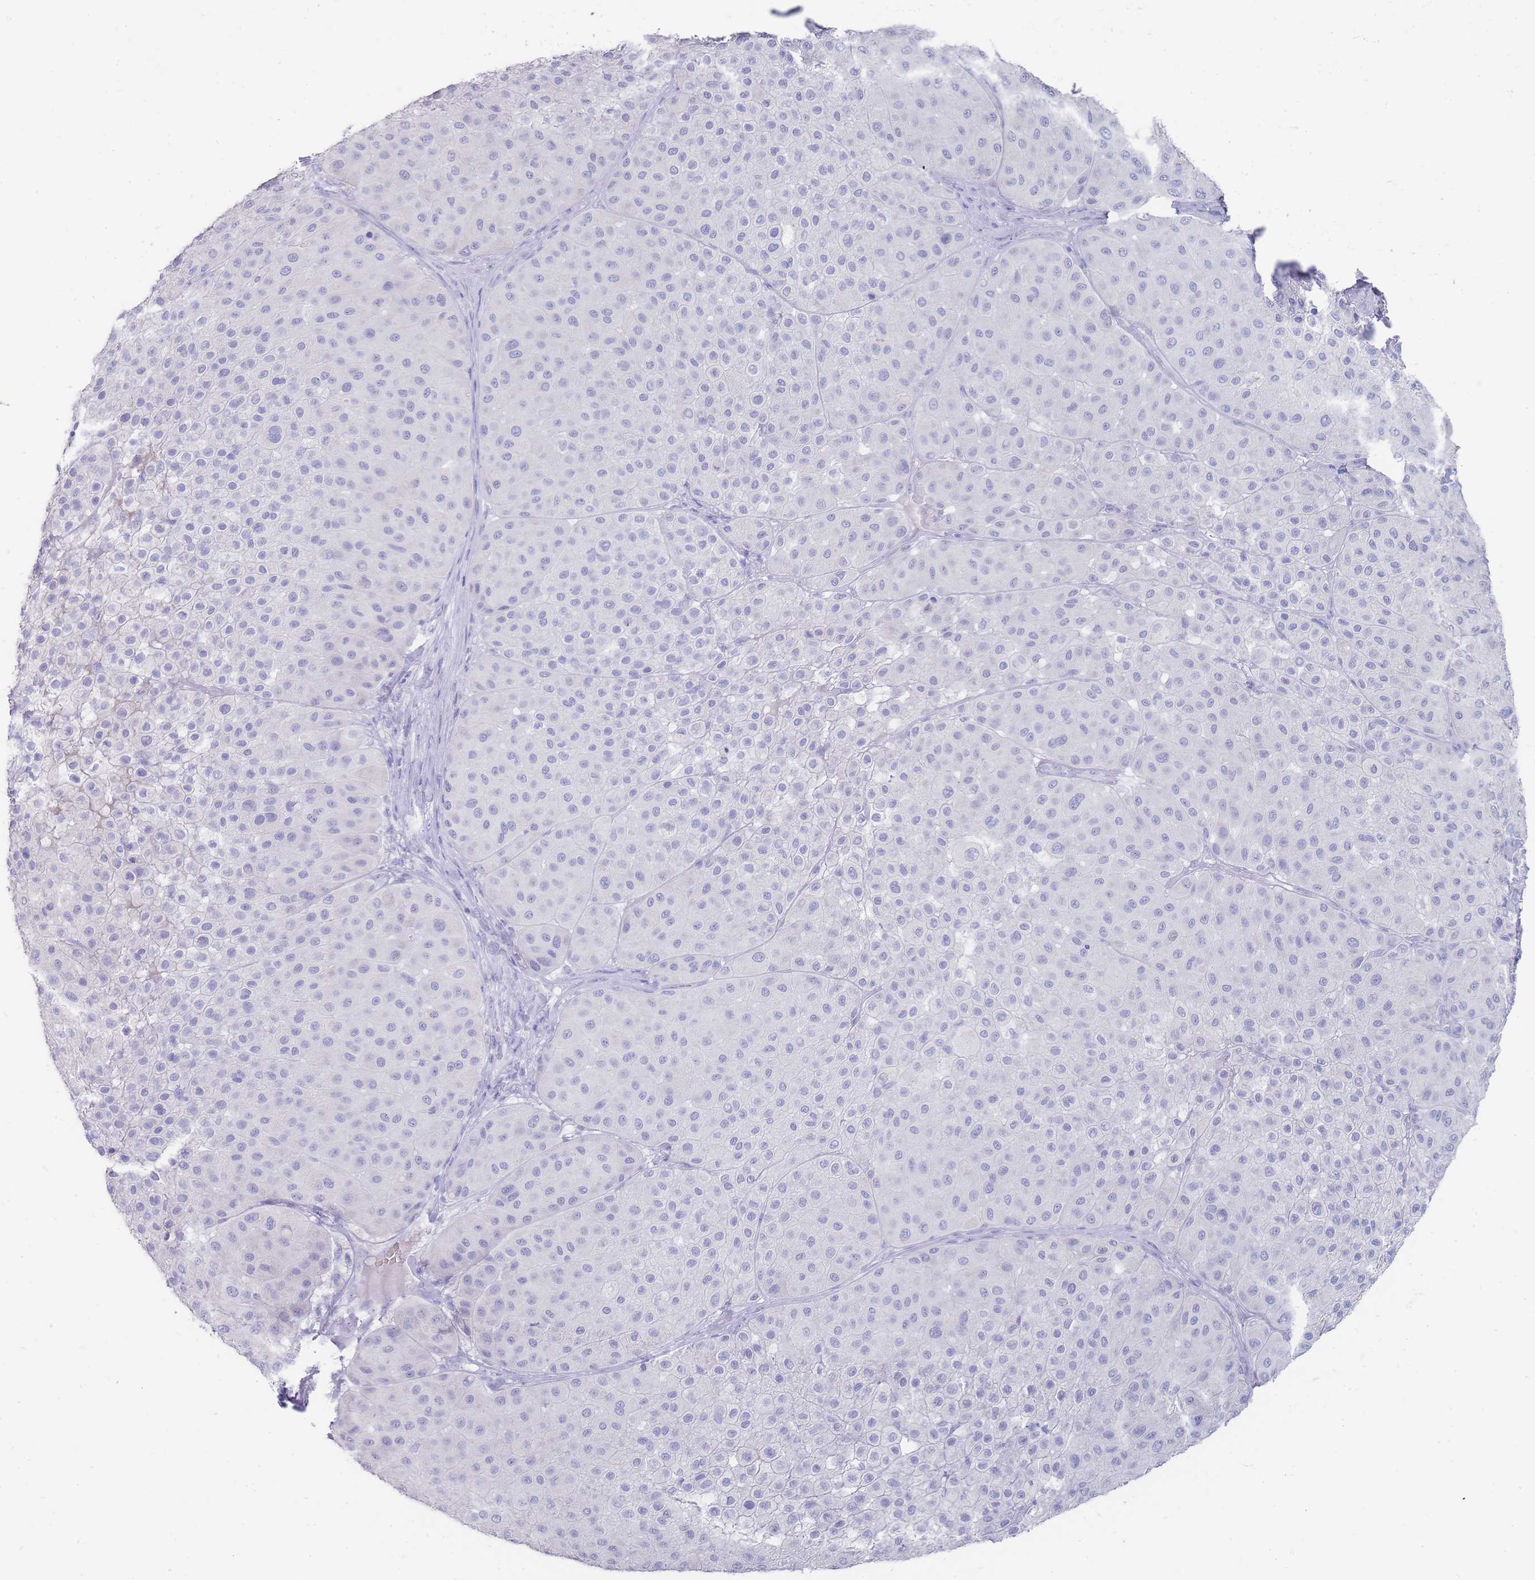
{"staining": {"intensity": "negative", "quantity": "none", "location": "none"}, "tissue": "melanoma", "cell_type": "Tumor cells", "image_type": "cancer", "snomed": [{"axis": "morphology", "description": "Malignant melanoma, Metastatic site"}, {"axis": "topography", "description": "Smooth muscle"}], "caption": "Melanoma was stained to show a protein in brown. There is no significant positivity in tumor cells. (Brightfield microscopy of DAB immunohistochemistry at high magnification).", "gene": "HBG2", "patient": {"sex": "male", "age": 41}}